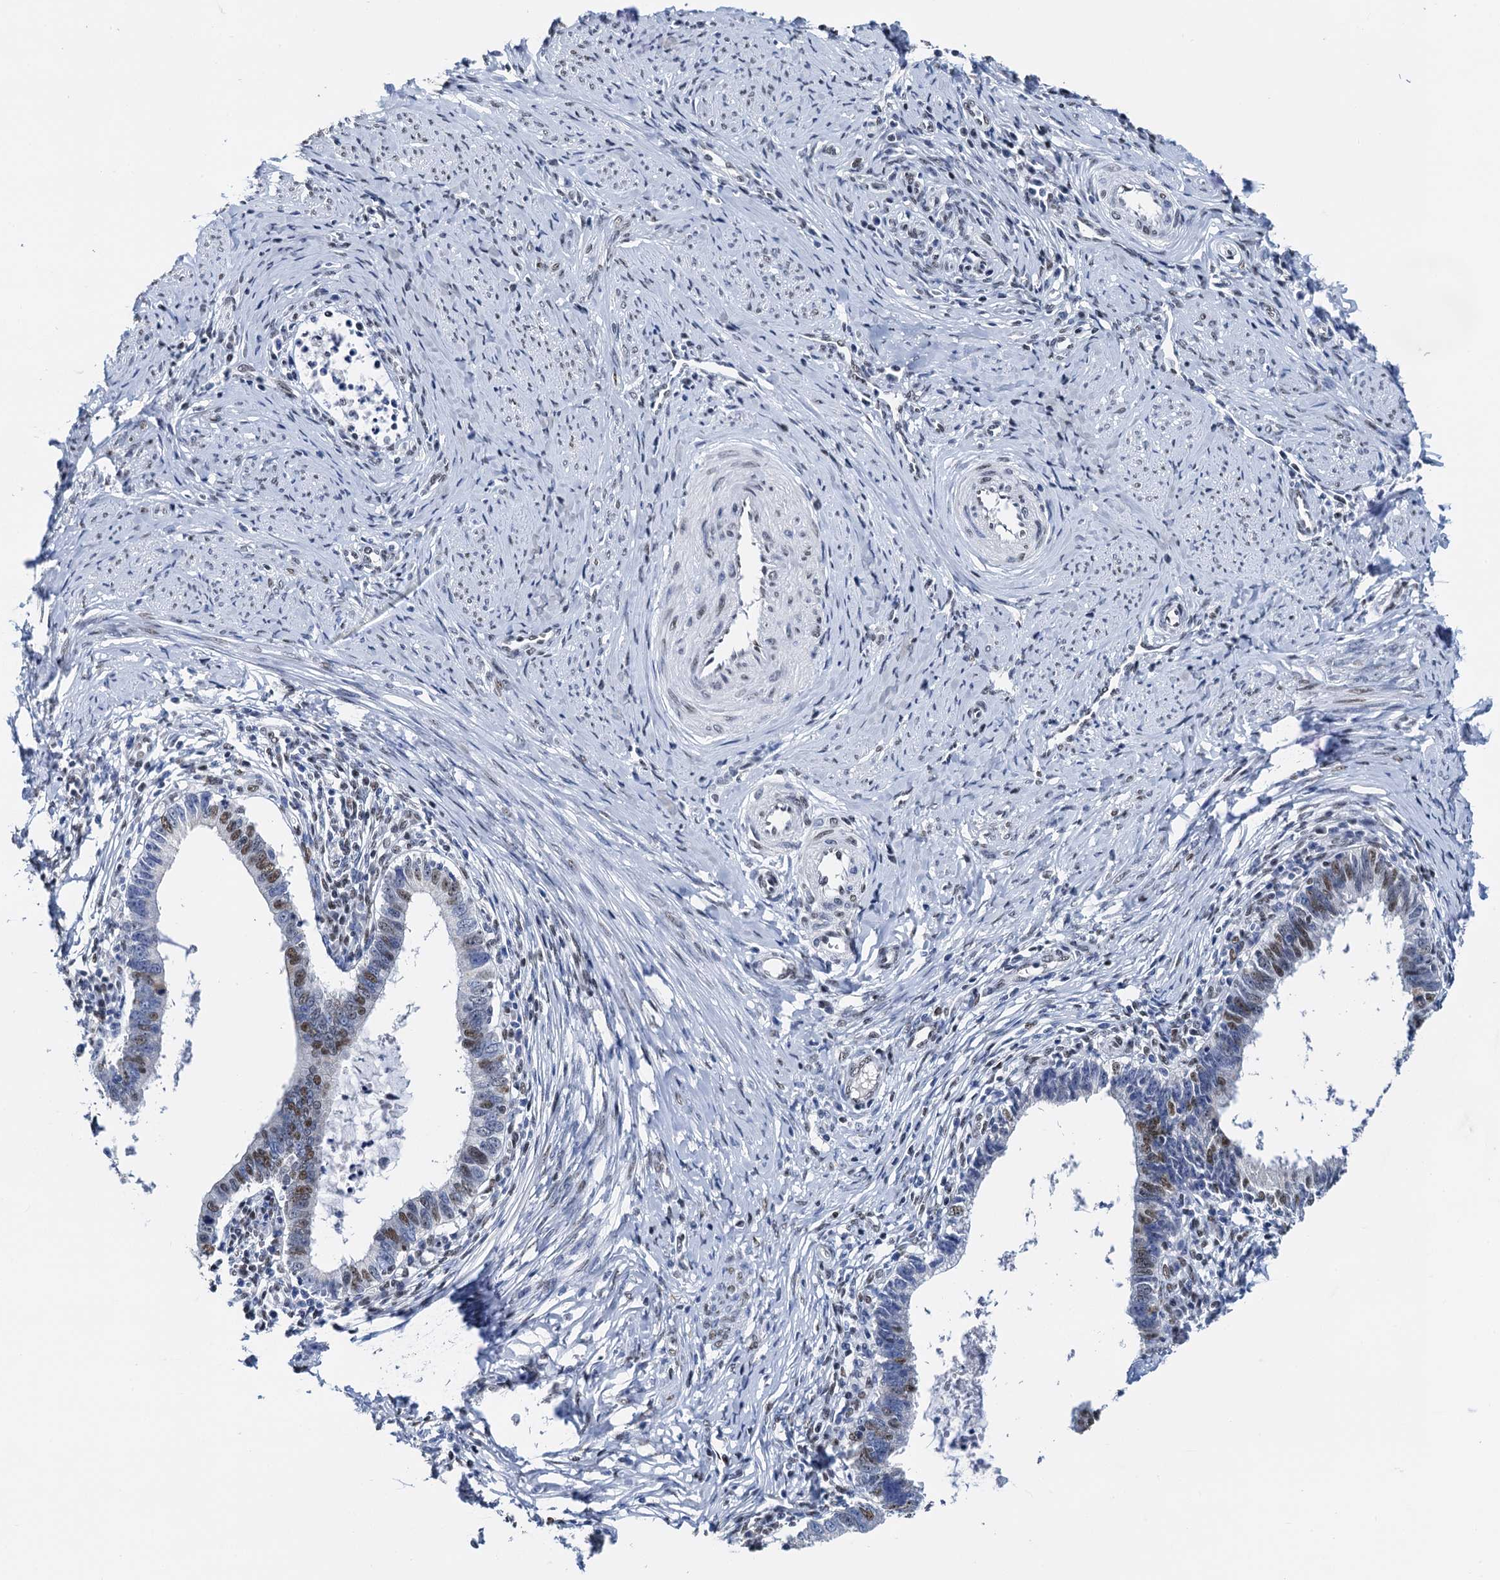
{"staining": {"intensity": "moderate", "quantity": "25%-75%", "location": "nuclear"}, "tissue": "cervical cancer", "cell_type": "Tumor cells", "image_type": "cancer", "snomed": [{"axis": "morphology", "description": "Adenocarcinoma, NOS"}, {"axis": "topography", "description": "Cervix"}], "caption": "Human adenocarcinoma (cervical) stained with a brown dye exhibits moderate nuclear positive expression in approximately 25%-75% of tumor cells.", "gene": "SLTM", "patient": {"sex": "female", "age": 36}}